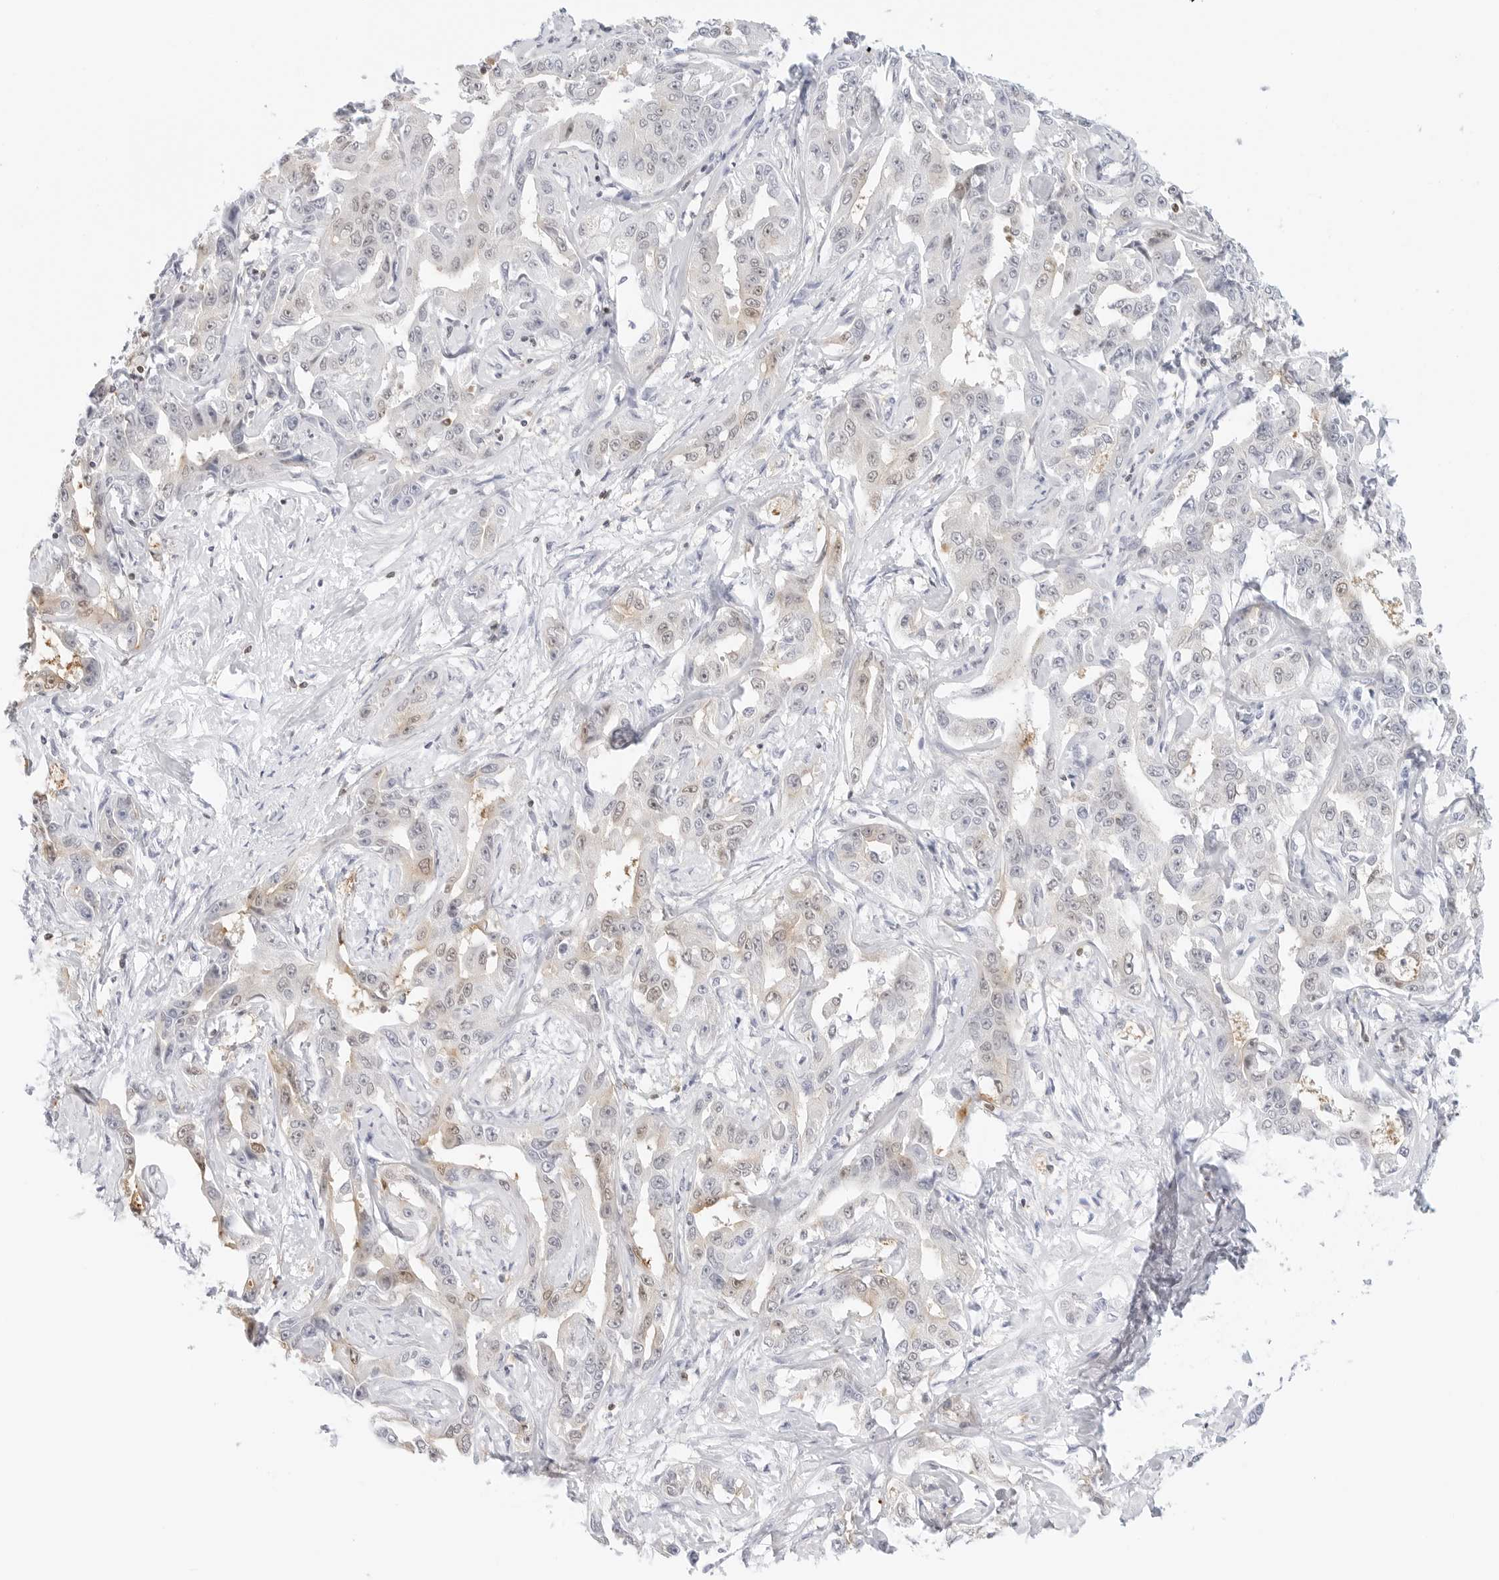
{"staining": {"intensity": "moderate", "quantity": "<25%", "location": "cytoplasmic/membranous"}, "tissue": "liver cancer", "cell_type": "Tumor cells", "image_type": "cancer", "snomed": [{"axis": "morphology", "description": "Cholangiocarcinoma"}, {"axis": "topography", "description": "Liver"}], "caption": "Protein analysis of liver cancer tissue demonstrates moderate cytoplasmic/membranous staining in about <25% of tumor cells.", "gene": "SLC9A3R1", "patient": {"sex": "male", "age": 59}}